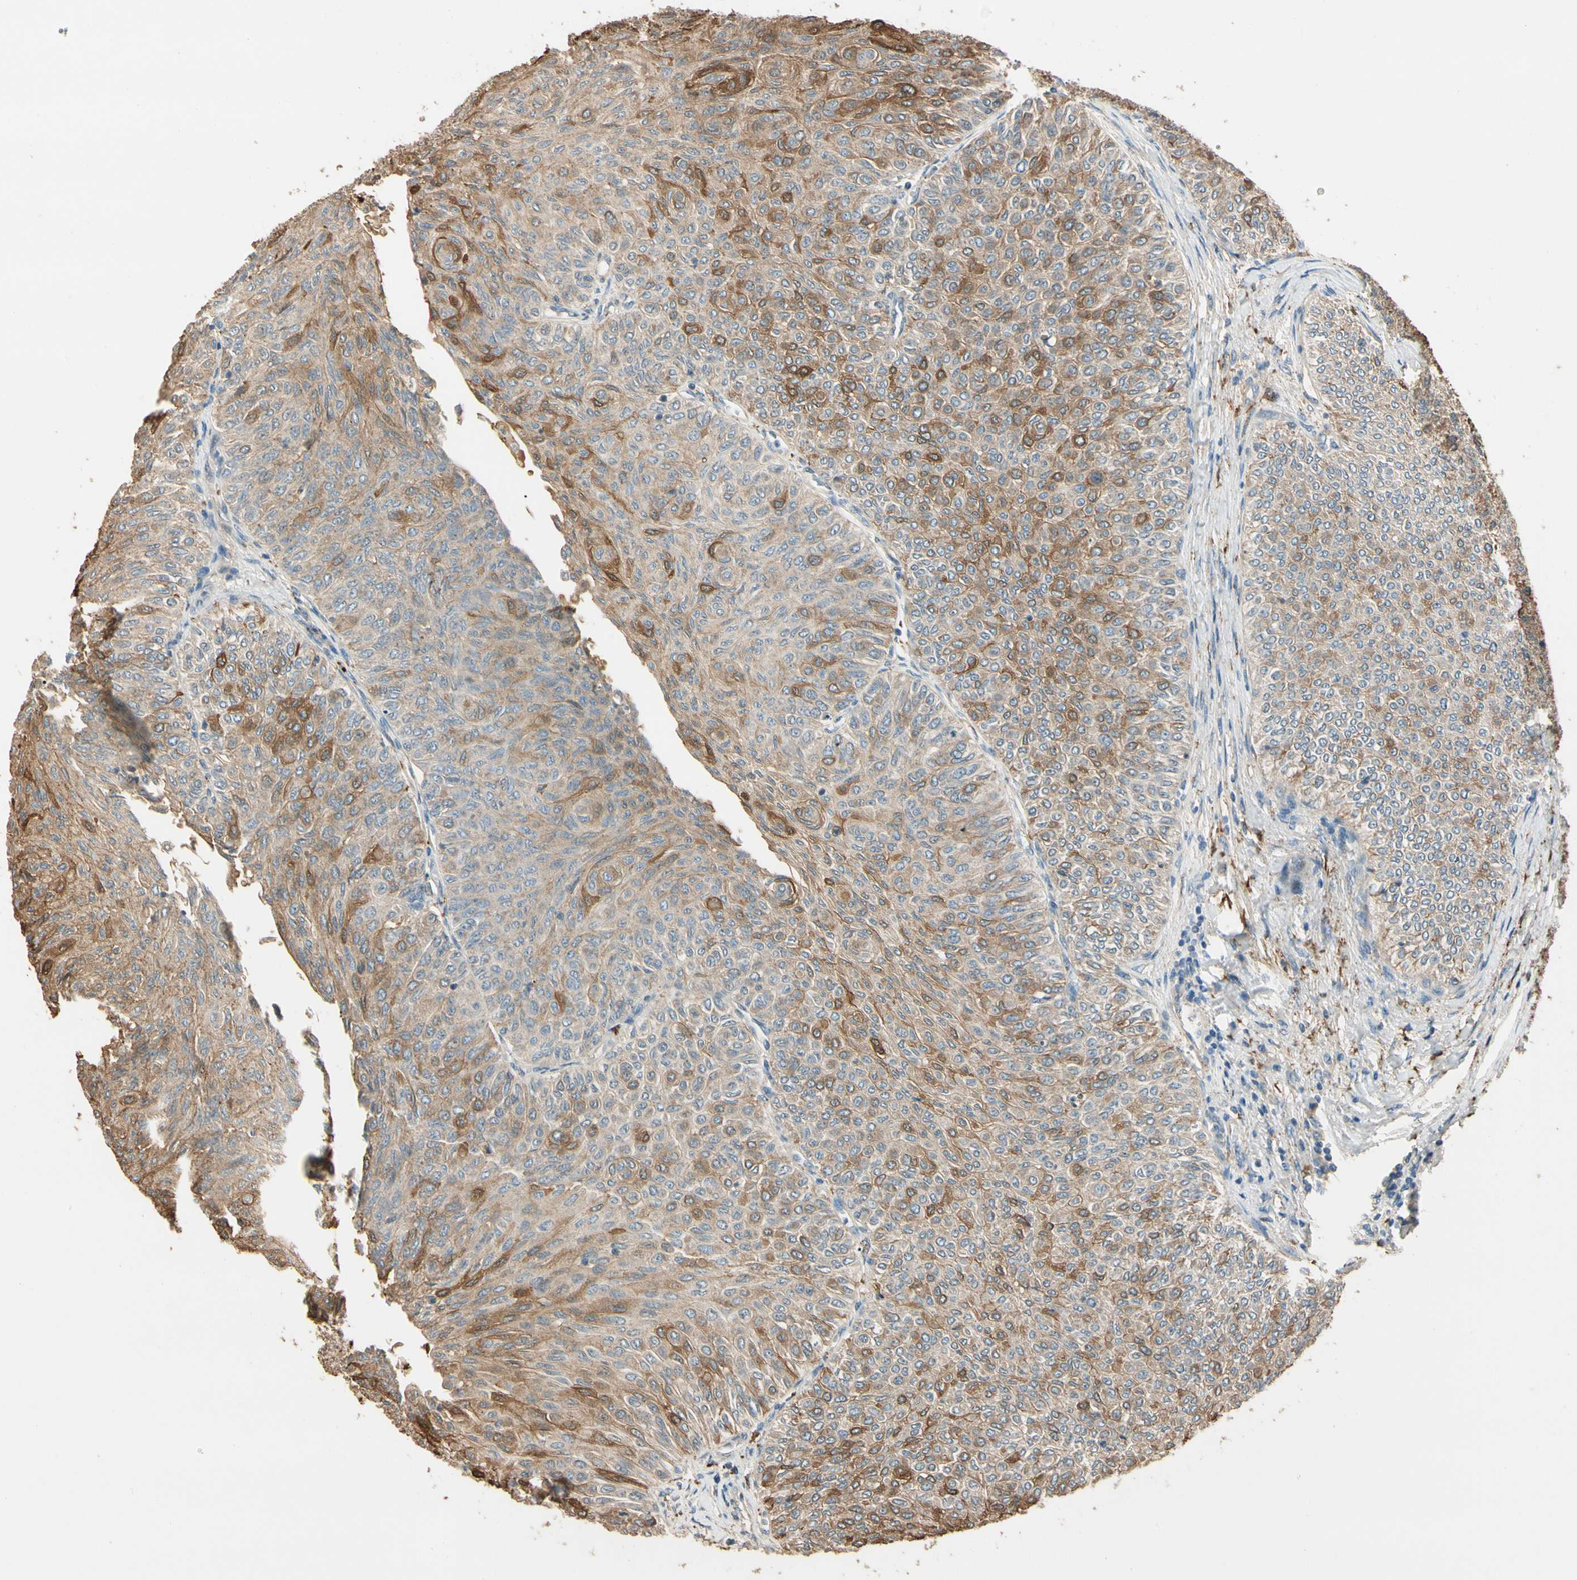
{"staining": {"intensity": "moderate", "quantity": "25%-75%", "location": "cytoplasmic/membranous"}, "tissue": "urothelial cancer", "cell_type": "Tumor cells", "image_type": "cancer", "snomed": [{"axis": "morphology", "description": "Urothelial carcinoma, Low grade"}, {"axis": "topography", "description": "Urinary bladder"}], "caption": "Urothelial carcinoma (low-grade) stained for a protein (brown) shows moderate cytoplasmic/membranous positive positivity in approximately 25%-75% of tumor cells.", "gene": "CDH6", "patient": {"sex": "male", "age": 78}}